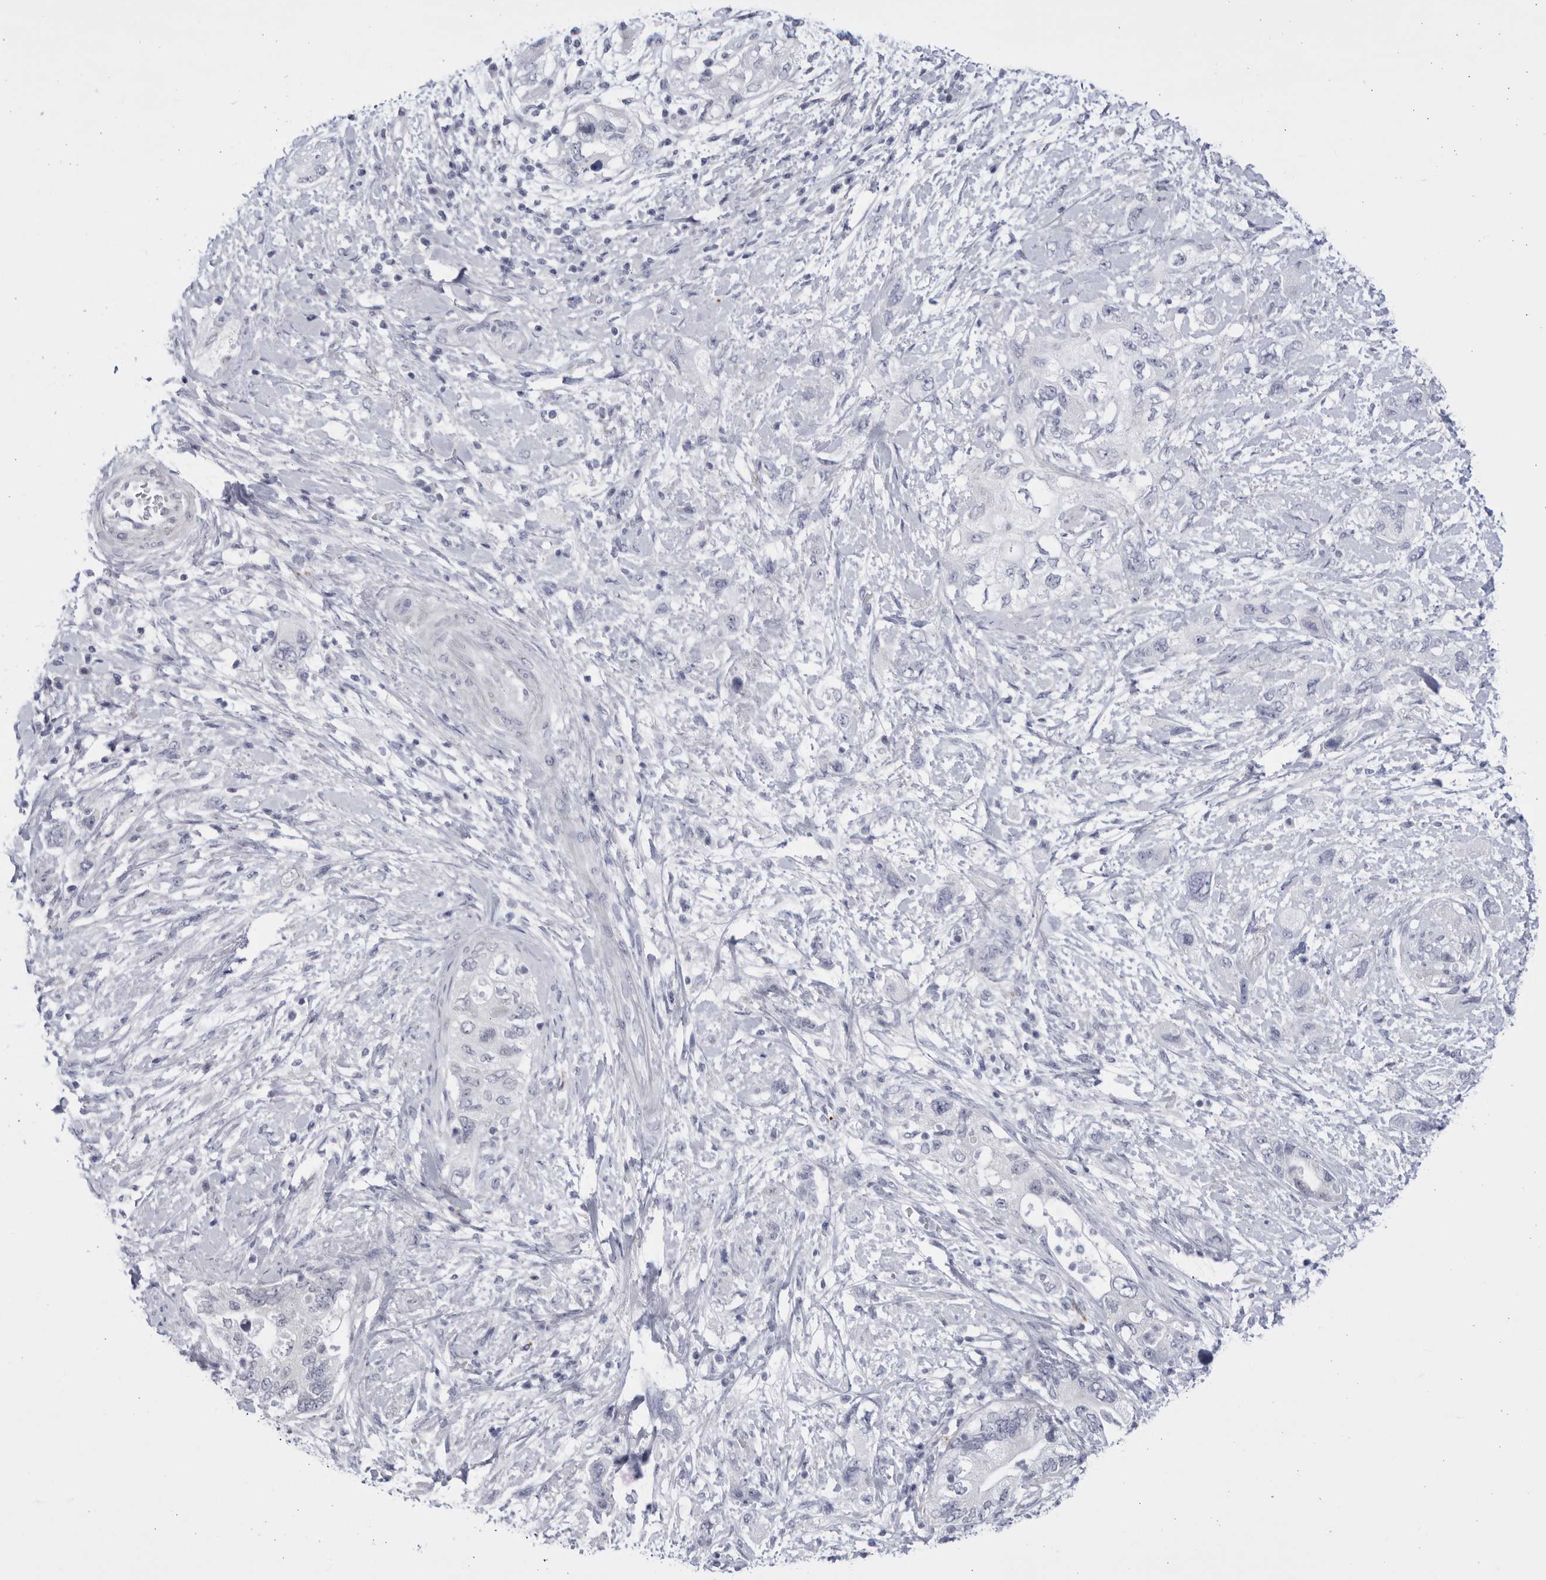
{"staining": {"intensity": "negative", "quantity": "none", "location": "none"}, "tissue": "pancreatic cancer", "cell_type": "Tumor cells", "image_type": "cancer", "snomed": [{"axis": "morphology", "description": "Adenocarcinoma, NOS"}, {"axis": "topography", "description": "Pancreas"}], "caption": "Tumor cells show no significant staining in pancreatic cancer. The staining is performed using DAB brown chromogen with nuclei counter-stained in using hematoxylin.", "gene": "CCDC181", "patient": {"sex": "female", "age": 73}}